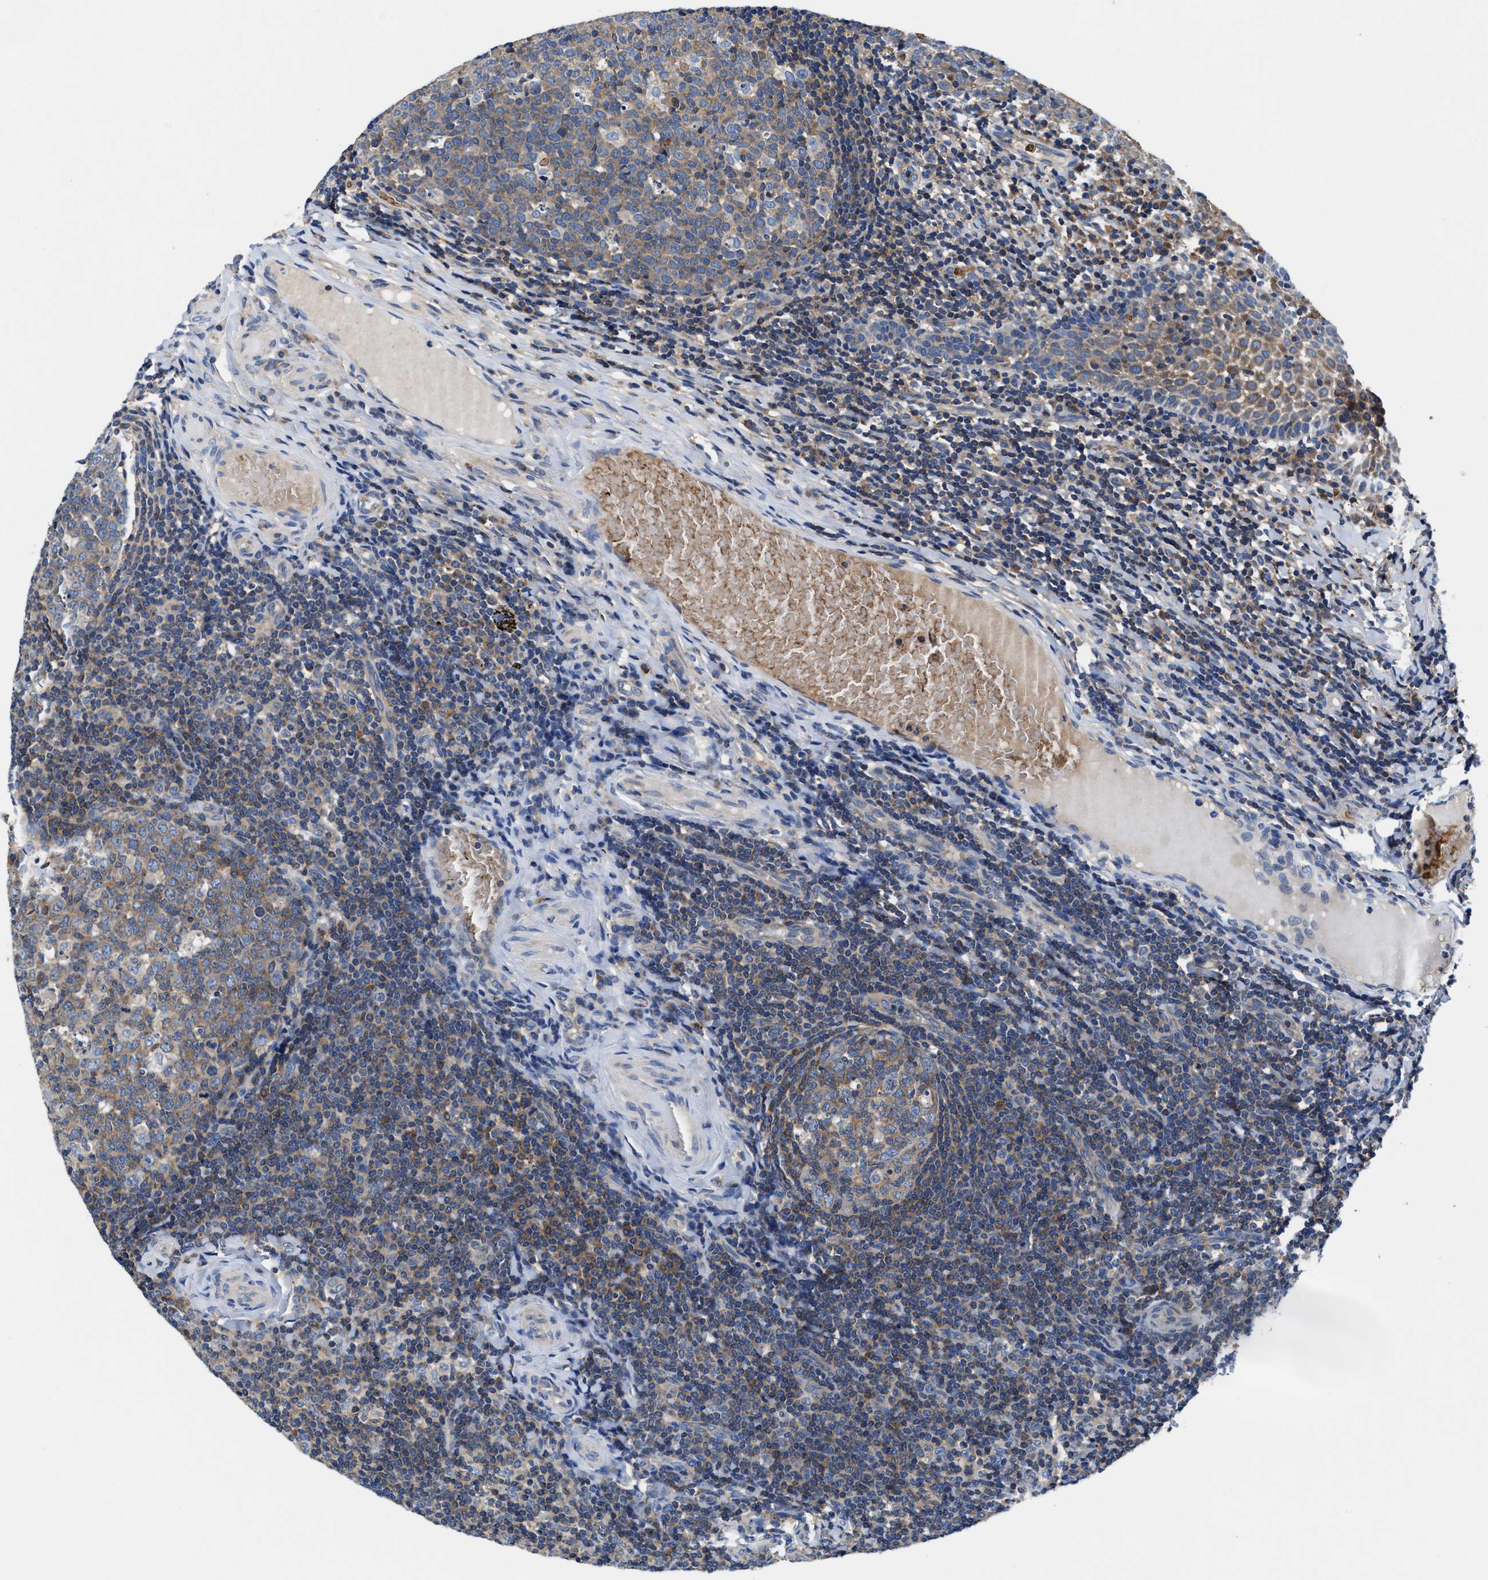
{"staining": {"intensity": "moderate", "quantity": "25%-75%", "location": "cytoplasmic/membranous"}, "tissue": "tonsil", "cell_type": "Germinal center cells", "image_type": "normal", "snomed": [{"axis": "morphology", "description": "Normal tissue, NOS"}, {"axis": "topography", "description": "Tonsil"}], "caption": "Immunohistochemical staining of unremarkable tonsil shows moderate cytoplasmic/membranous protein staining in about 25%-75% of germinal center cells. Nuclei are stained in blue.", "gene": "PHLPP1", "patient": {"sex": "female", "age": 19}}